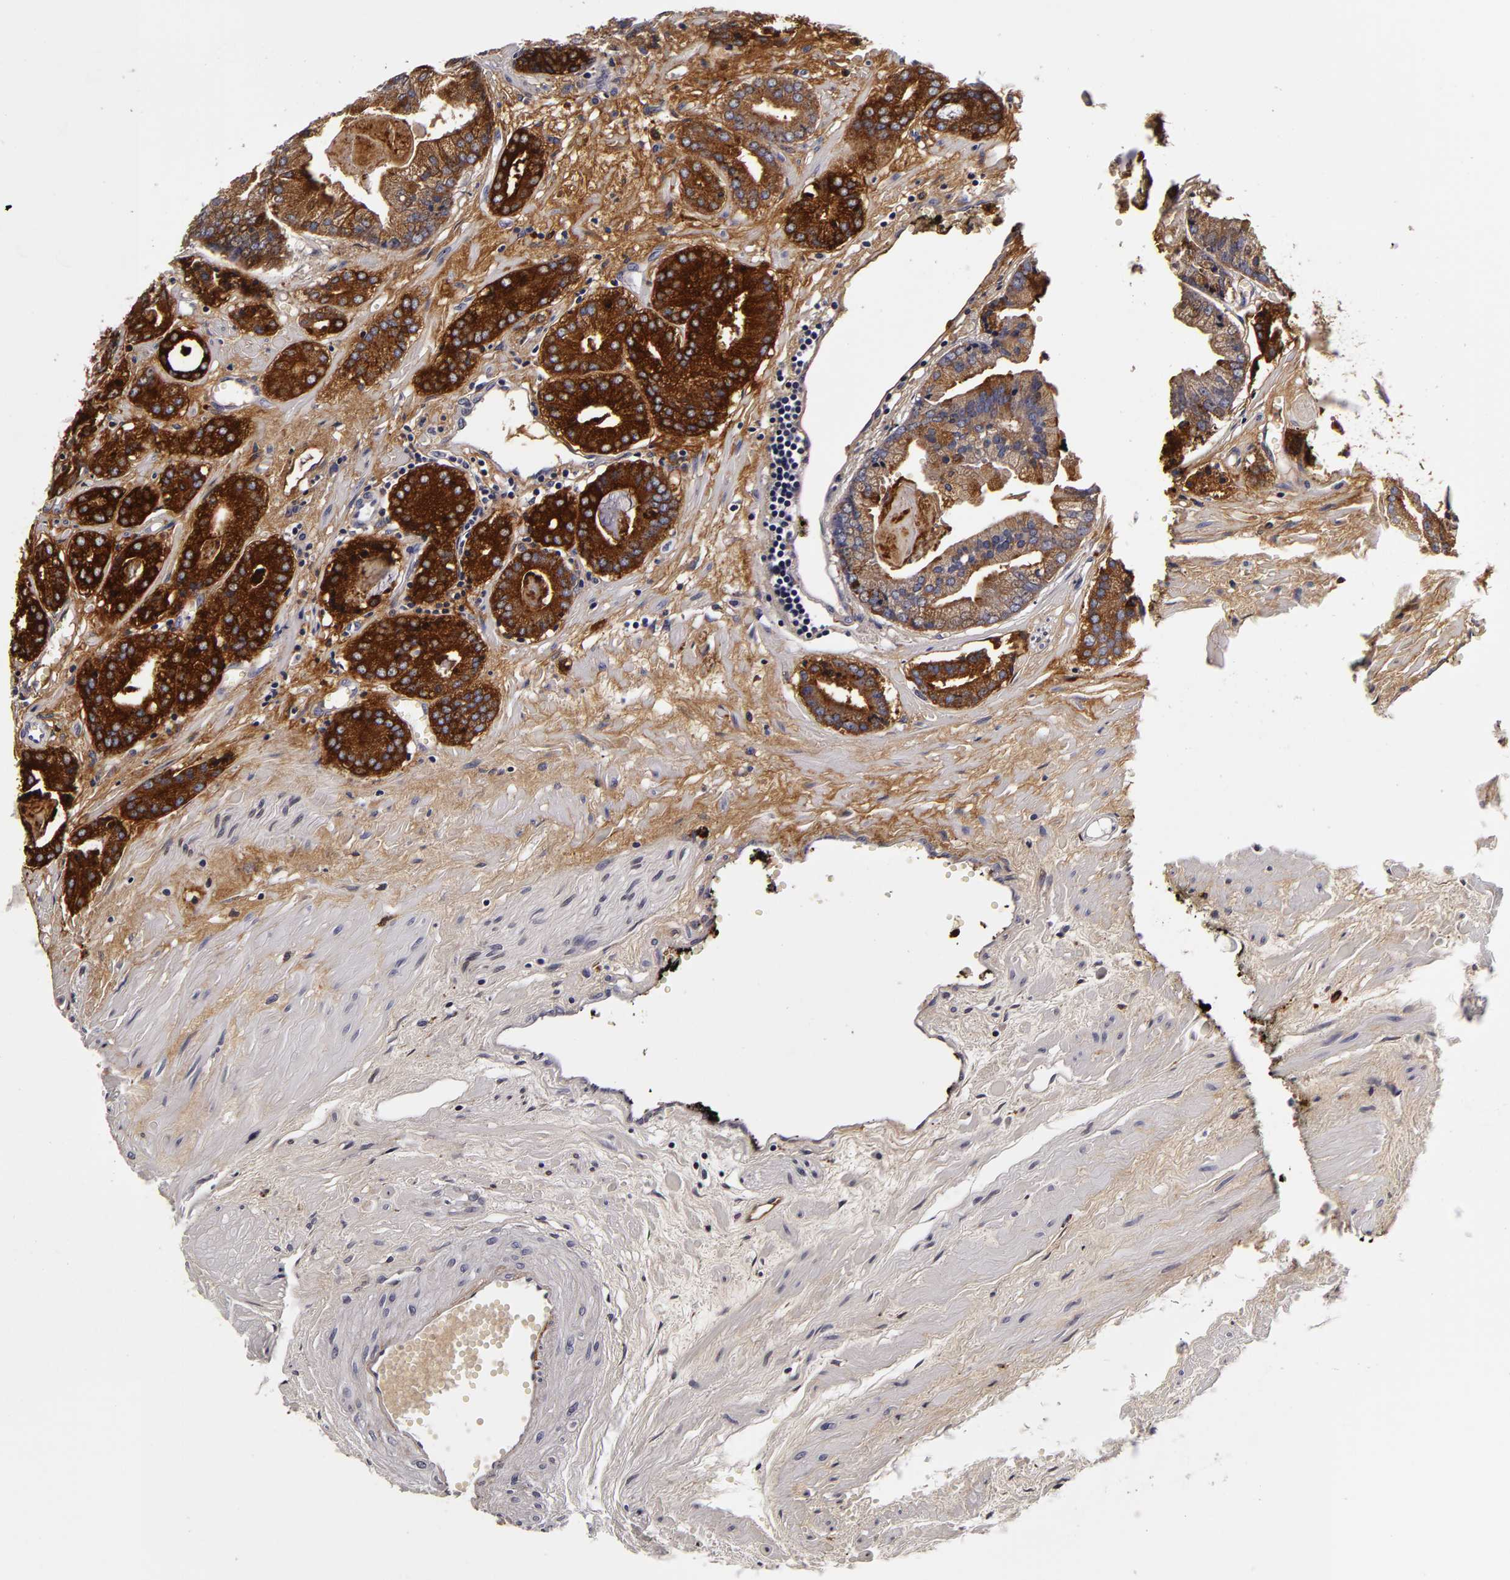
{"staining": {"intensity": "moderate", "quantity": ">75%", "location": "cytoplasmic/membranous"}, "tissue": "prostate cancer", "cell_type": "Tumor cells", "image_type": "cancer", "snomed": [{"axis": "morphology", "description": "Adenocarcinoma, High grade"}, {"axis": "topography", "description": "Prostate"}], "caption": "Tumor cells demonstrate medium levels of moderate cytoplasmic/membranous staining in about >75% of cells in adenocarcinoma (high-grade) (prostate). Using DAB (3,3'-diaminobenzidine) (brown) and hematoxylin (blue) stains, captured at high magnification using brightfield microscopy.", "gene": "LGALS3BP", "patient": {"sex": "male", "age": 56}}